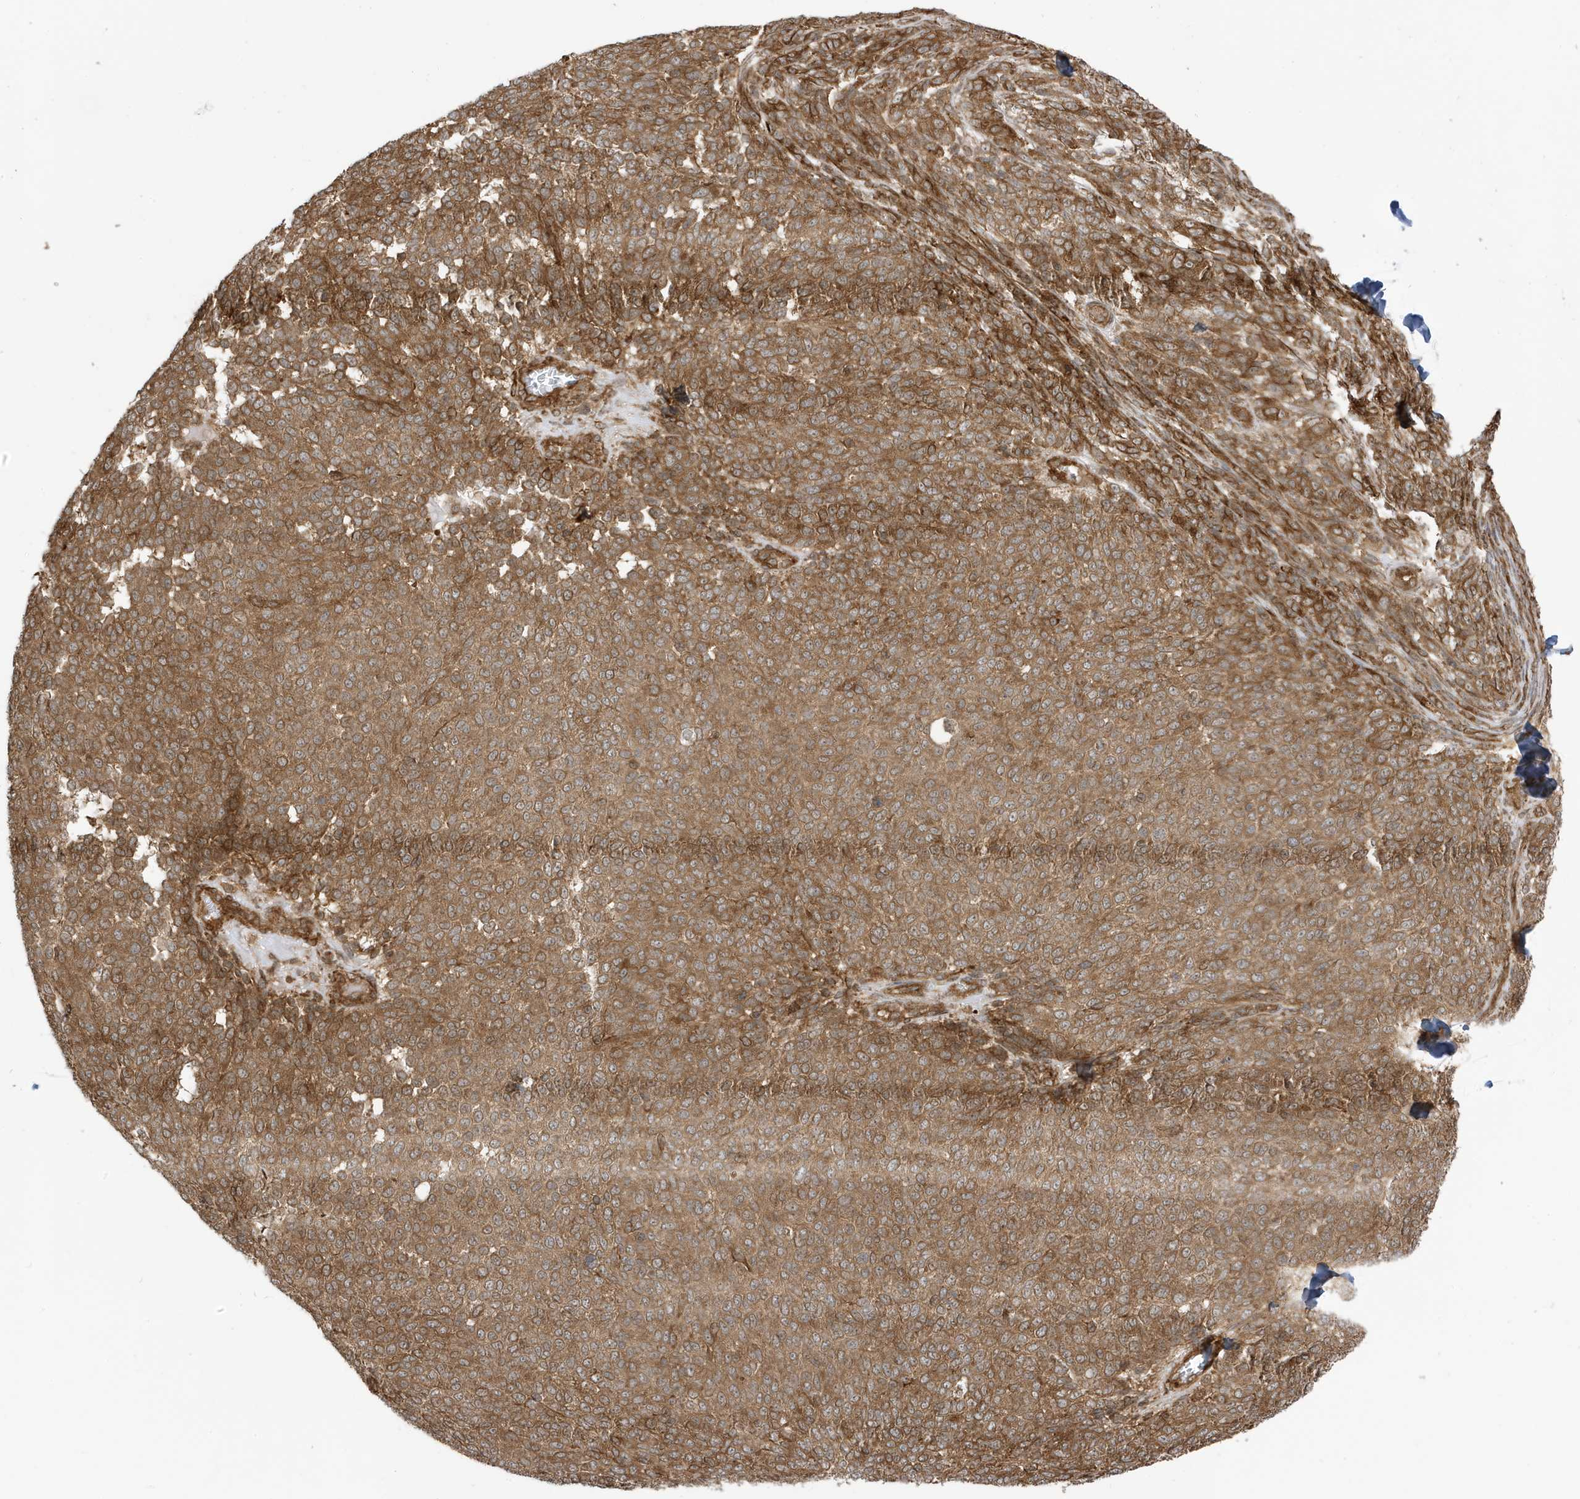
{"staining": {"intensity": "moderate", "quantity": ">75%", "location": "cytoplasmic/membranous"}, "tissue": "melanoma", "cell_type": "Tumor cells", "image_type": "cancer", "snomed": [{"axis": "morphology", "description": "Malignant melanoma, NOS"}, {"axis": "topography", "description": "Skin"}], "caption": "IHC staining of malignant melanoma, which exhibits medium levels of moderate cytoplasmic/membranous expression in approximately >75% of tumor cells indicating moderate cytoplasmic/membranous protein expression. The staining was performed using DAB (brown) for protein detection and nuclei were counterstained in hematoxylin (blue).", "gene": "CDC42EP3", "patient": {"sex": "male", "age": 73}}